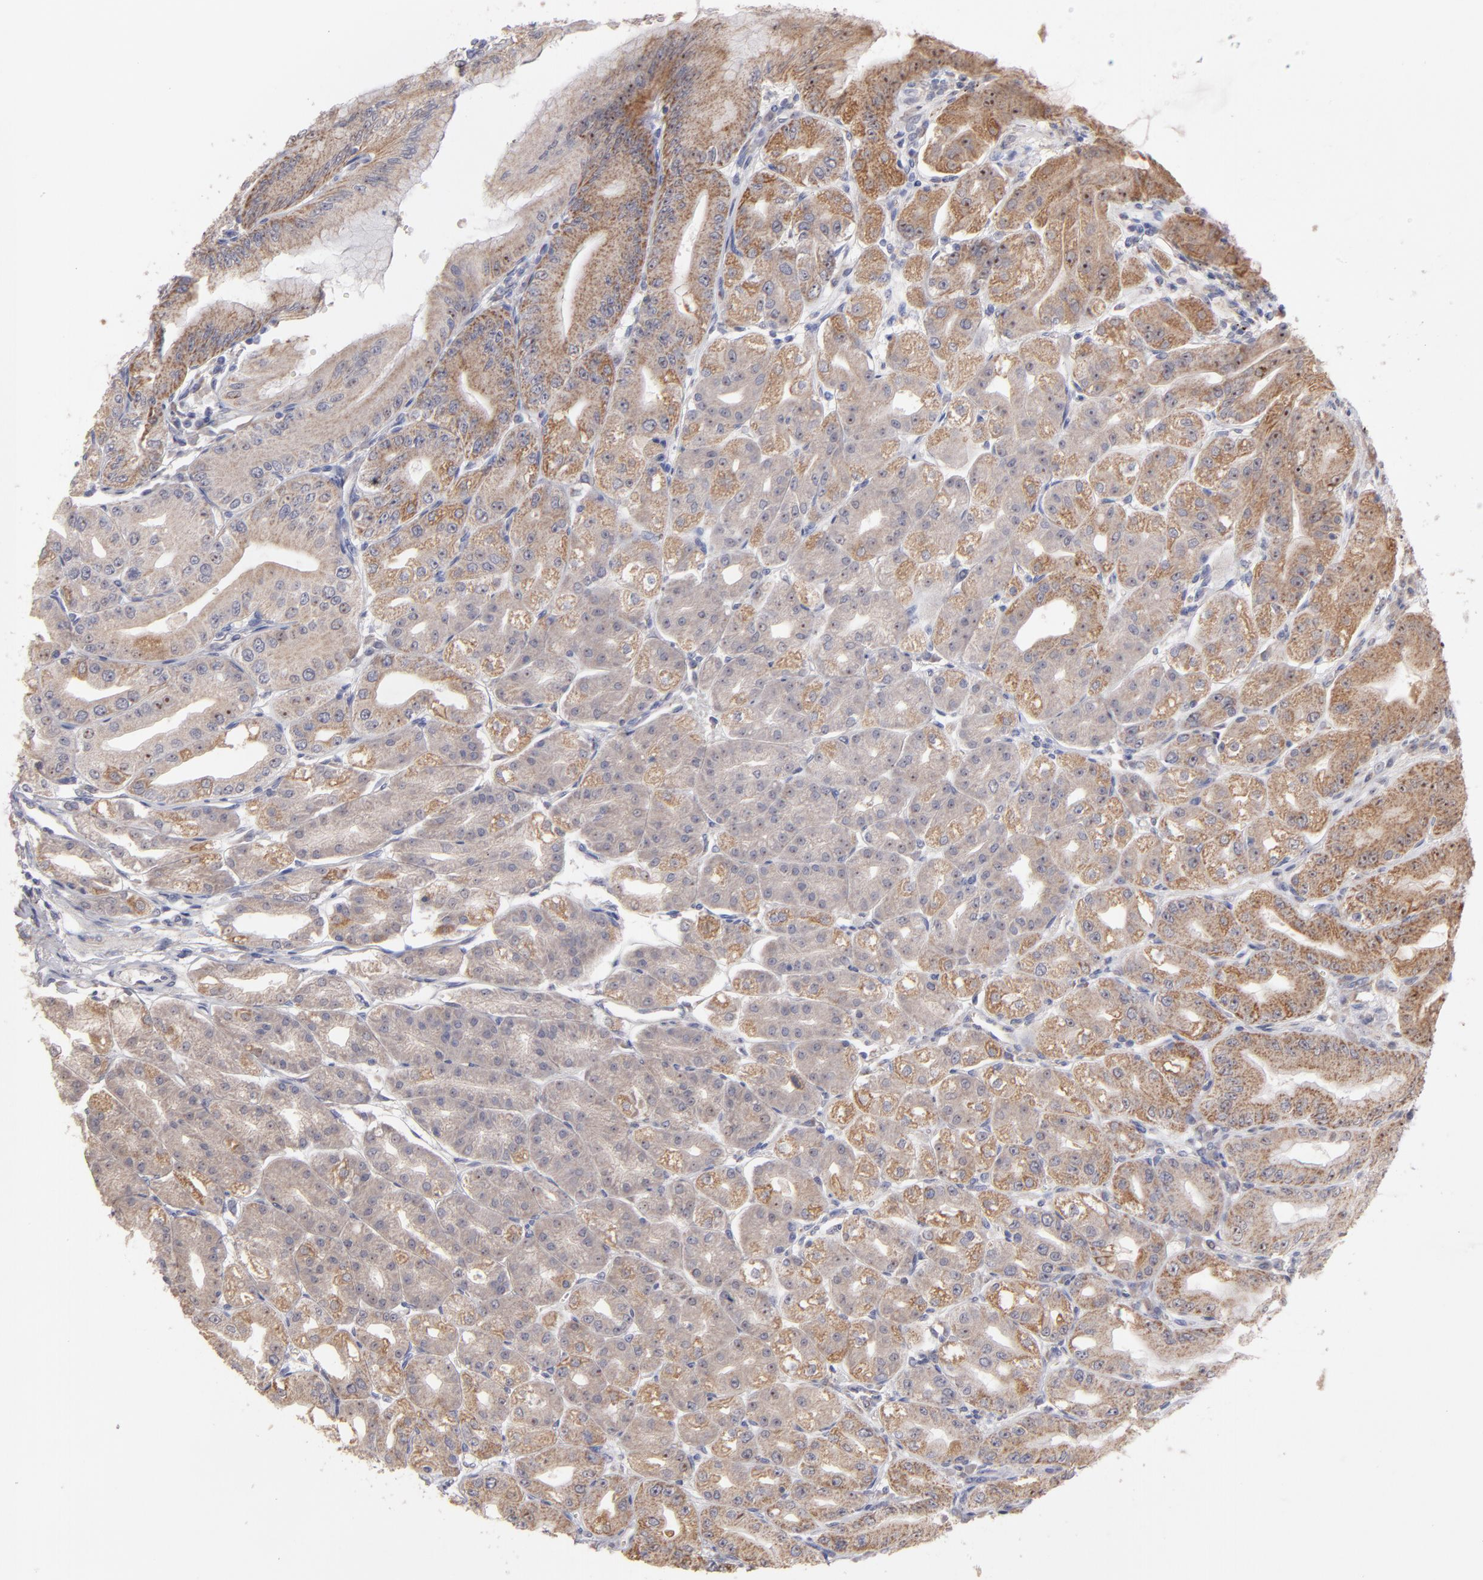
{"staining": {"intensity": "moderate", "quantity": "25%-75%", "location": "cytoplasmic/membranous"}, "tissue": "stomach", "cell_type": "Glandular cells", "image_type": "normal", "snomed": [{"axis": "morphology", "description": "Normal tissue, NOS"}, {"axis": "topography", "description": "Stomach, lower"}], "caption": "DAB (3,3'-diaminobenzidine) immunohistochemical staining of normal stomach exhibits moderate cytoplasmic/membranous protein expression in about 25%-75% of glandular cells. The protein is stained brown, and the nuclei are stained in blue (DAB (3,3'-diaminobenzidine) IHC with brightfield microscopy, high magnification).", "gene": "HCCS", "patient": {"sex": "male", "age": 71}}